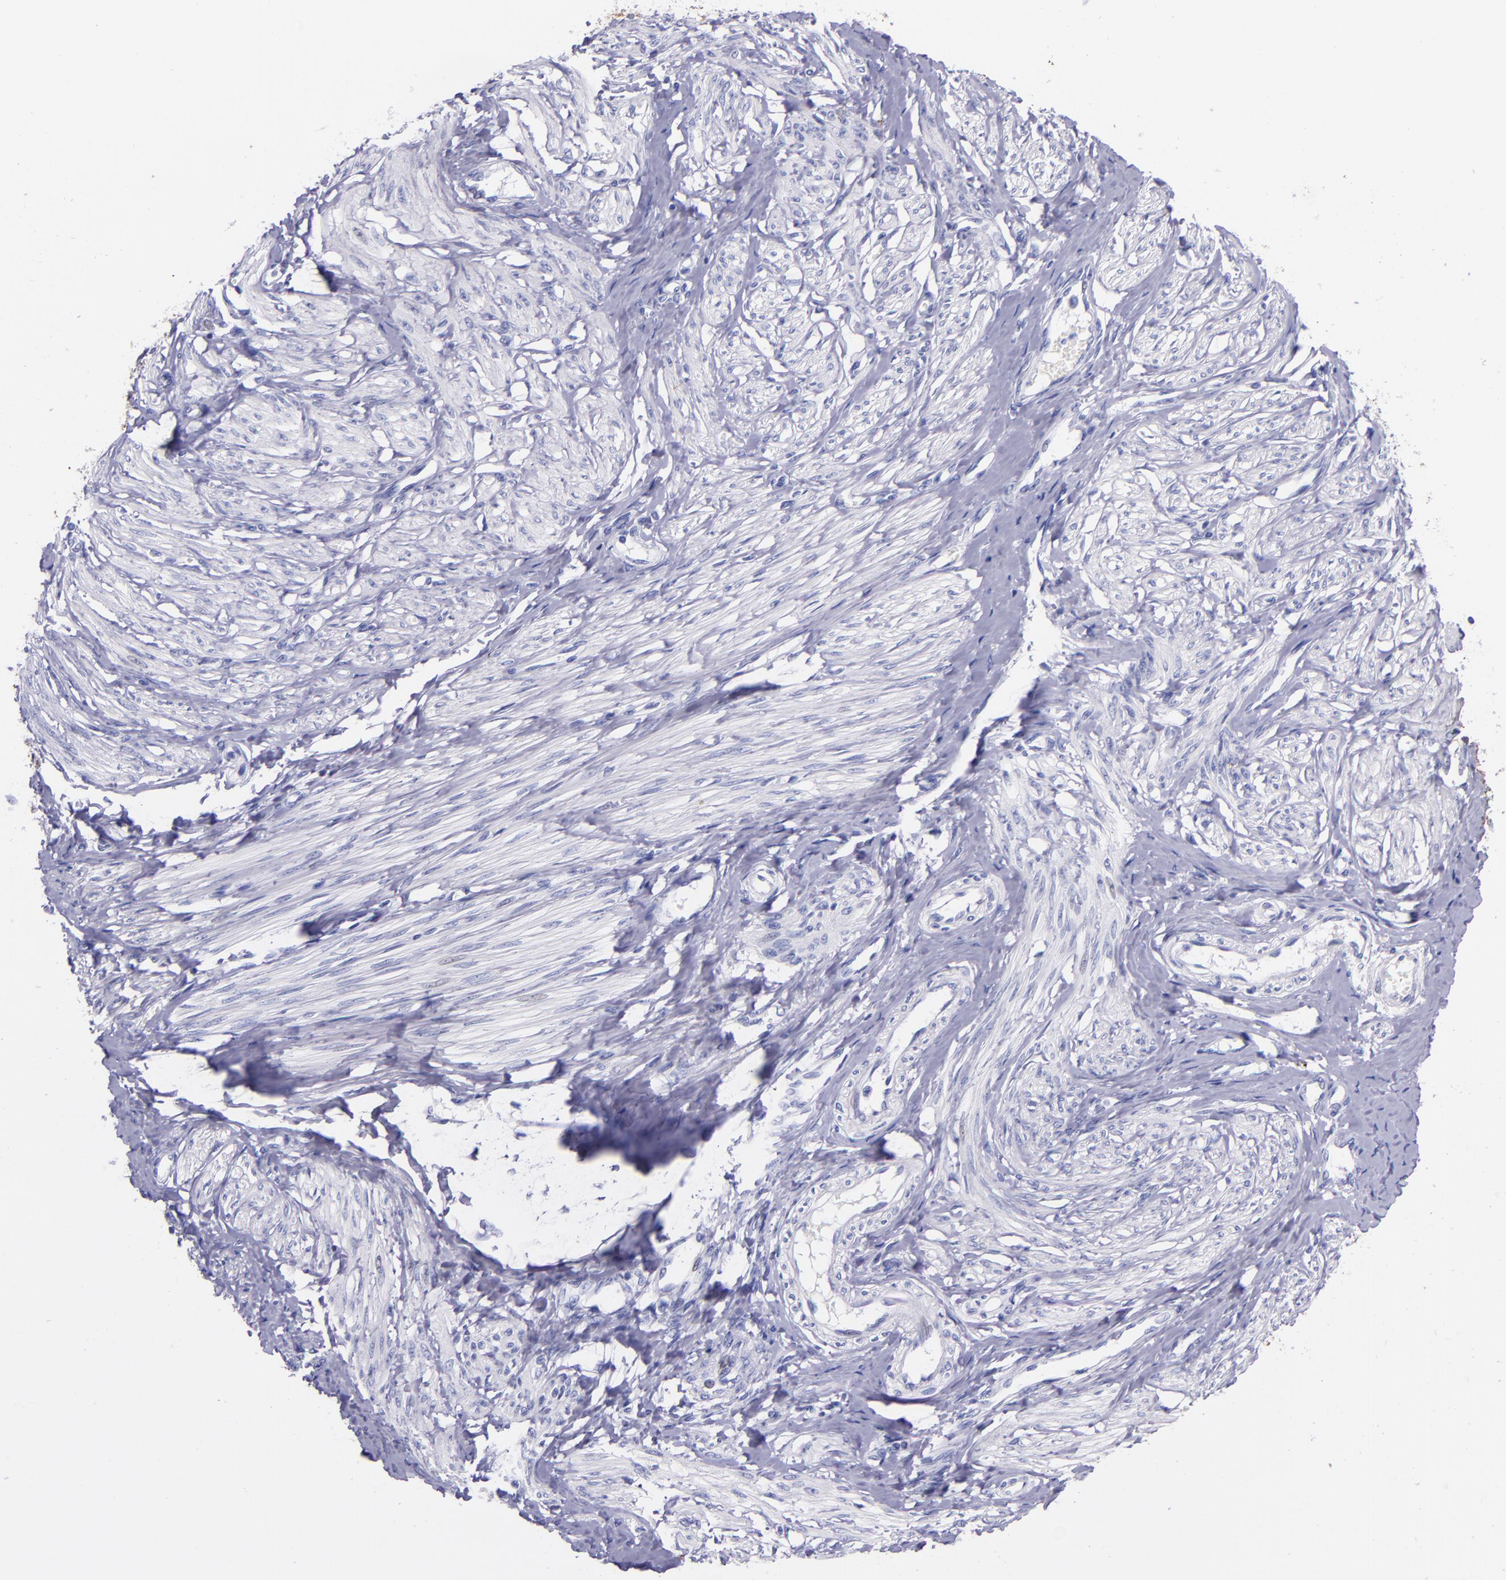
{"staining": {"intensity": "negative", "quantity": "none", "location": "none"}, "tissue": "smooth muscle", "cell_type": "Smooth muscle cells", "image_type": "normal", "snomed": [{"axis": "morphology", "description": "Normal tissue, NOS"}, {"axis": "topography", "description": "Smooth muscle"}, {"axis": "topography", "description": "Uterus"}], "caption": "Immunohistochemical staining of normal smooth muscle reveals no significant staining in smooth muscle cells.", "gene": "KRT4", "patient": {"sex": "female", "age": 39}}